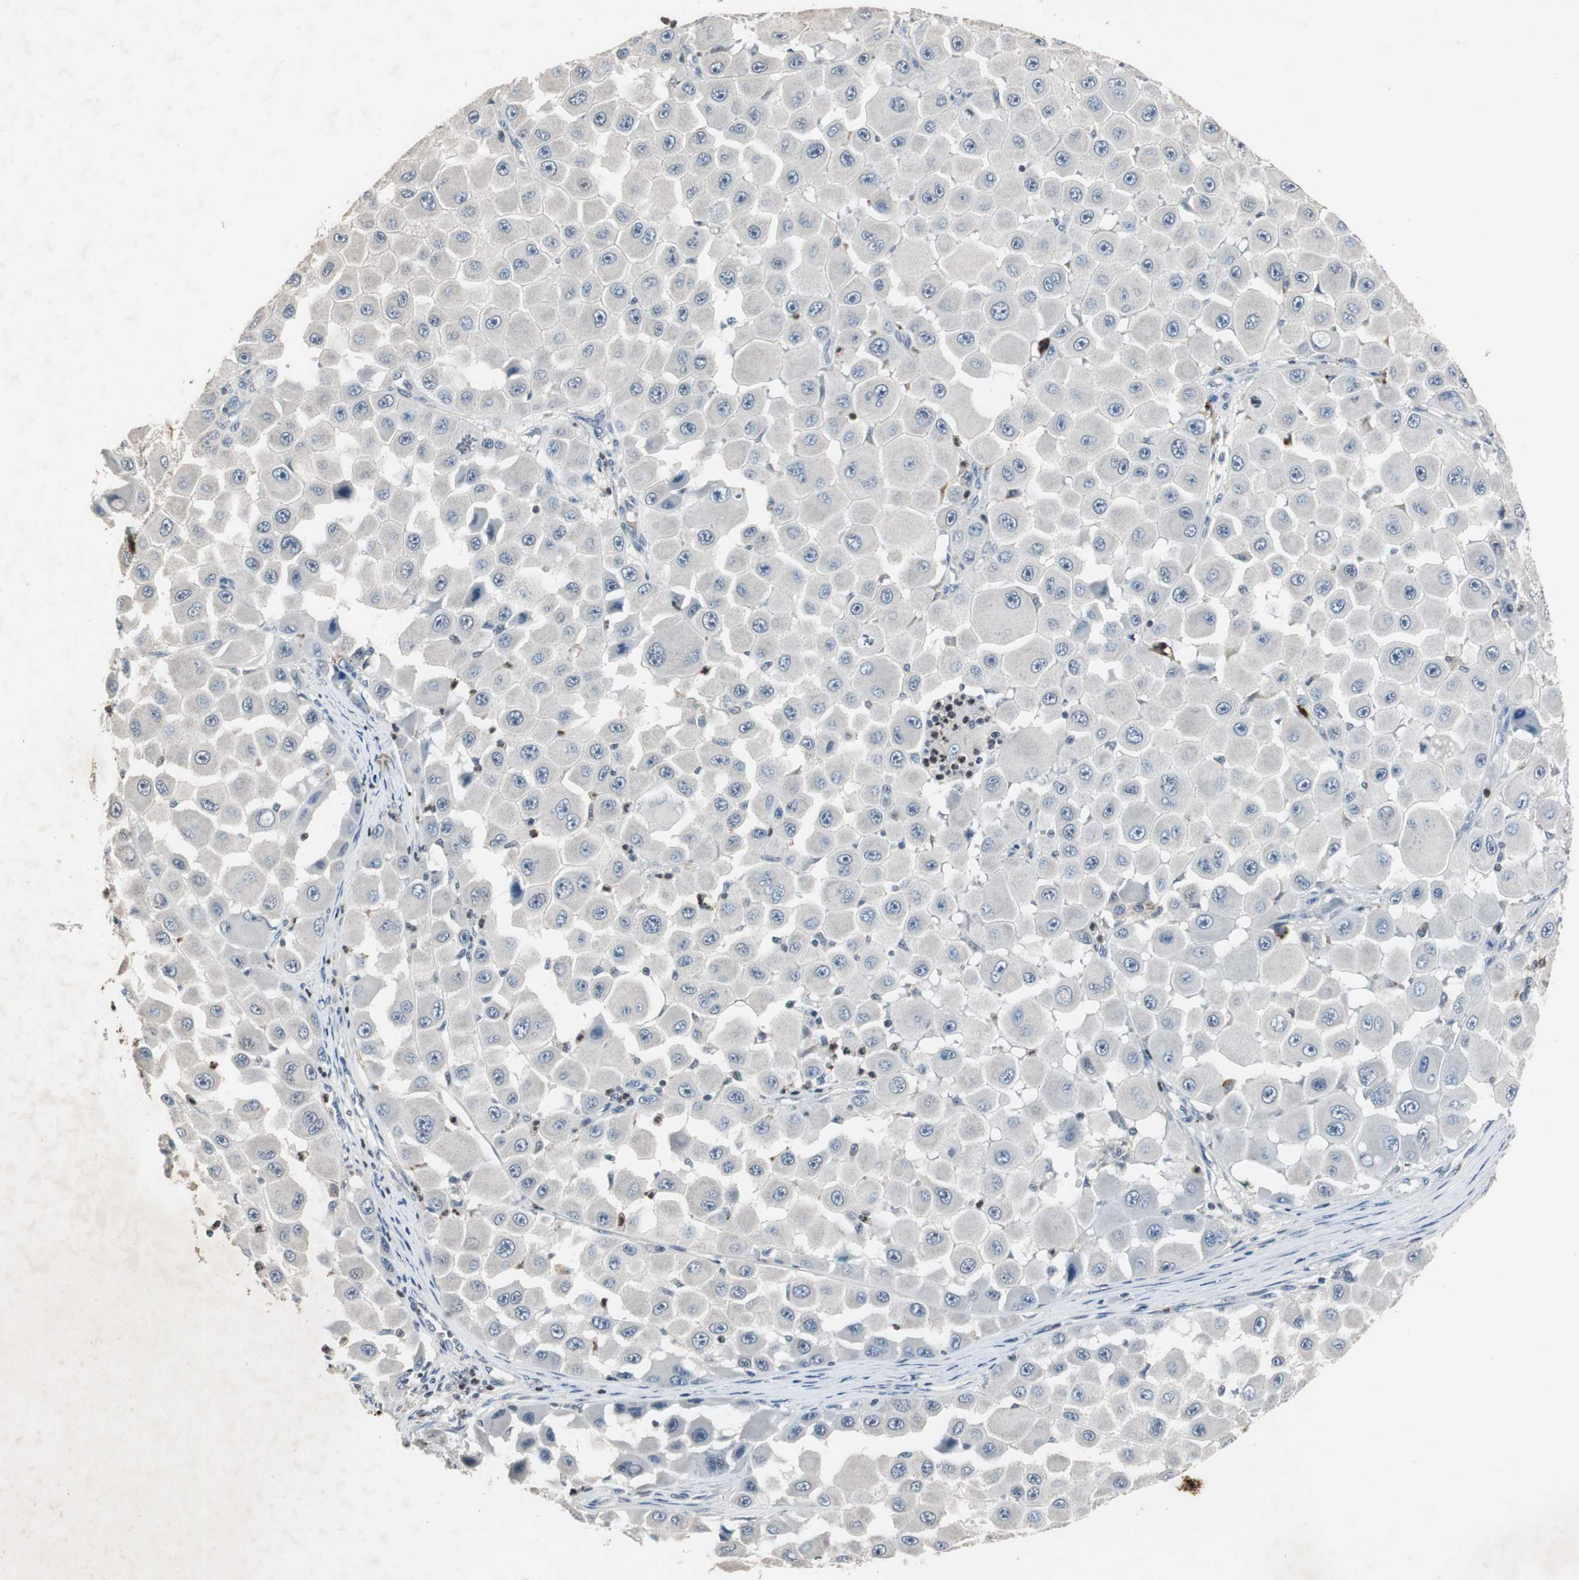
{"staining": {"intensity": "negative", "quantity": "none", "location": "none"}, "tissue": "melanoma", "cell_type": "Tumor cells", "image_type": "cancer", "snomed": [{"axis": "morphology", "description": "Malignant melanoma, NOS"}, {"axis": "topography", "description": "Skin"}], "caption": "There is no significant staining in tumor cells of malignant melanoma.", "gene": "ADNP2", "patient": {"sex": "female", "age": 81}}